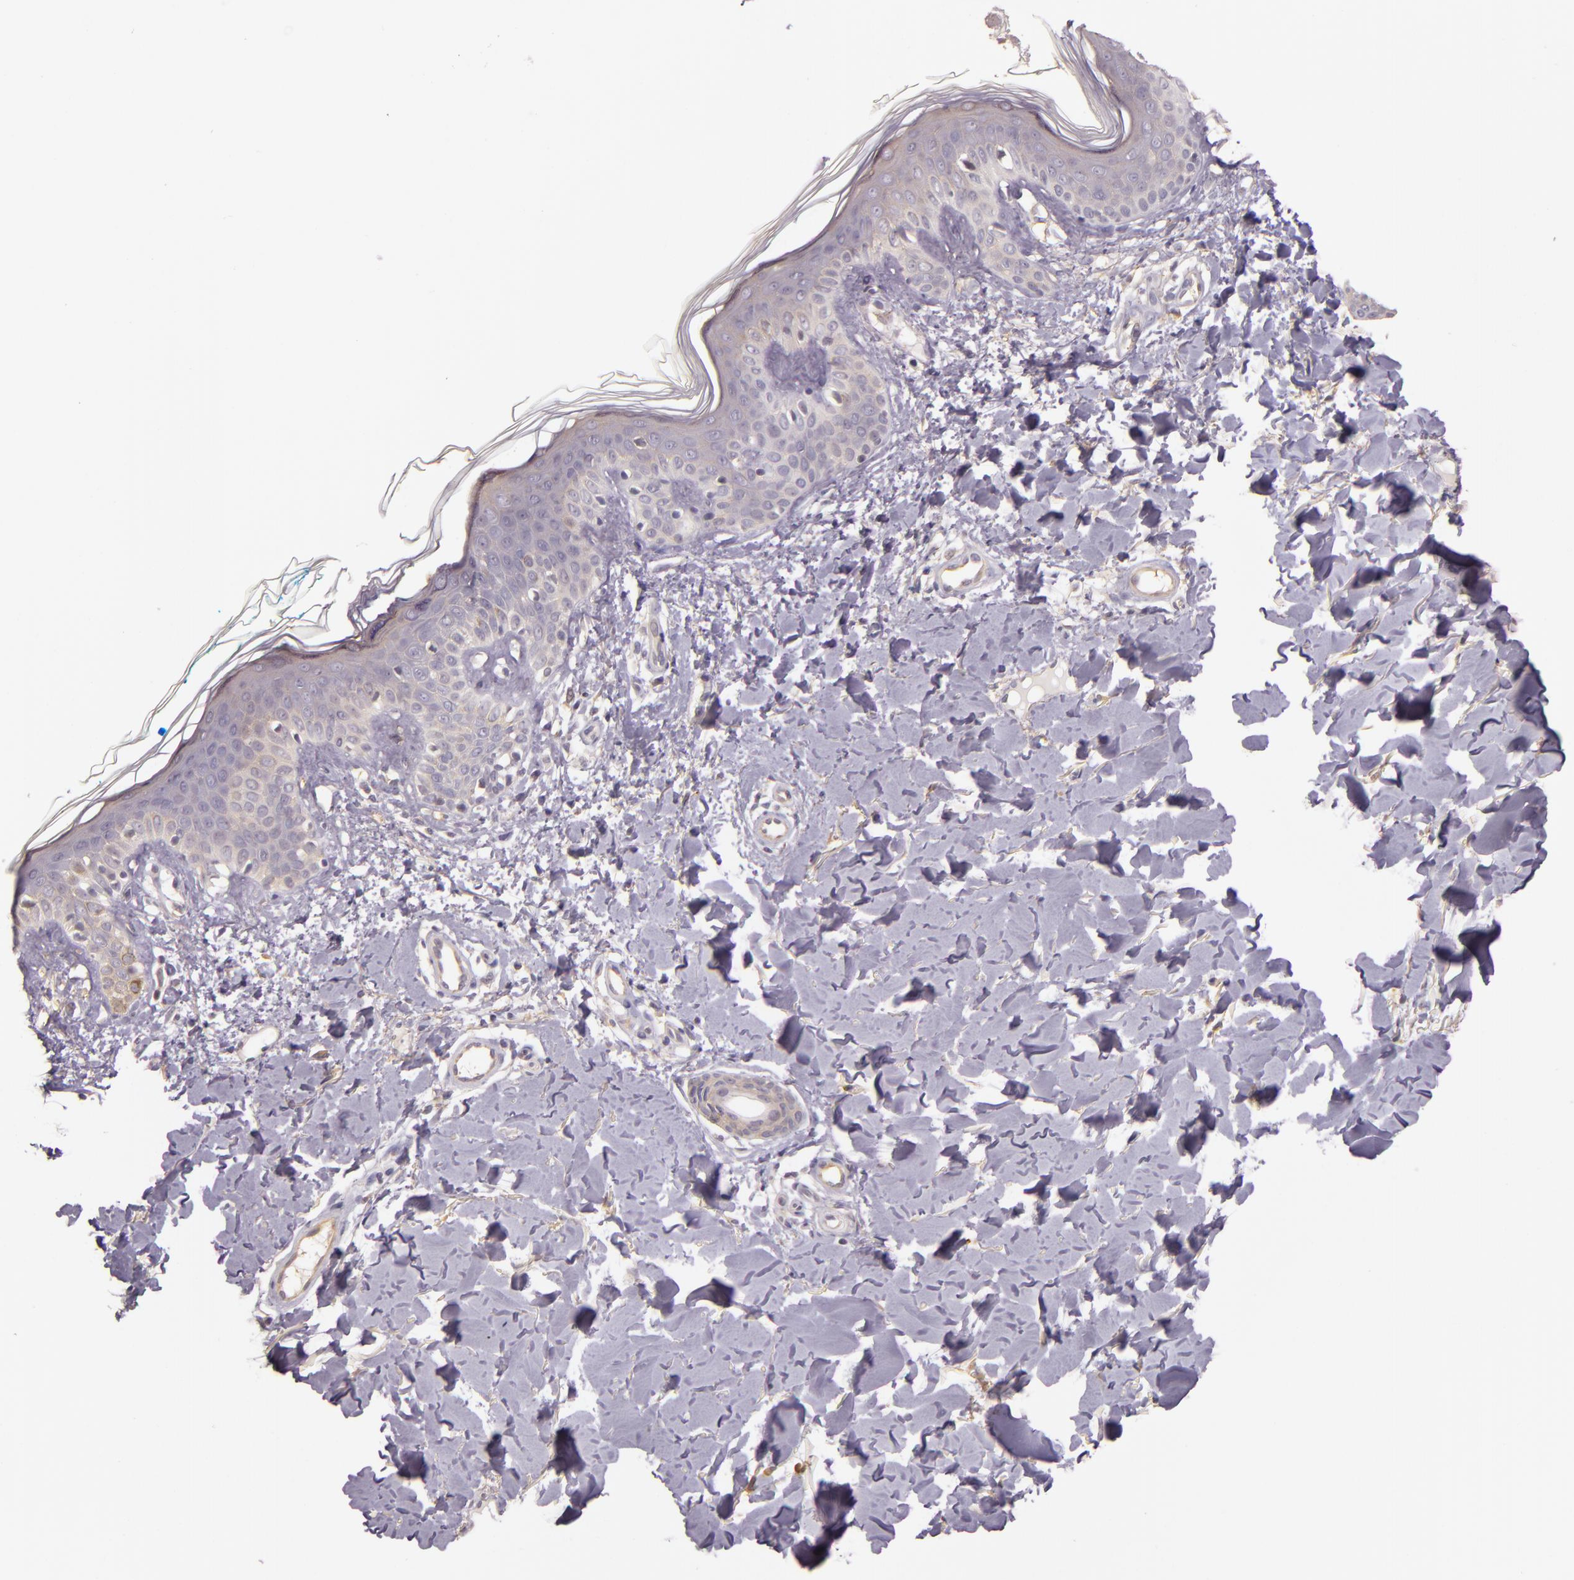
{"staining": {"intensity": "negative", "quantity": "none", "location": "none"}, "tissue": "skin", "cell_type": "Fibroblasts", "image_type": "normal", "snomed": [{"axis": "morphology", "description": "Normal tissue, NOS"}, {"axis": "topography", "description": "Skin"}], "caption": "DAB immunohistochemical staining of normal human skin exhibits no significant positivity in fibroblasts. Nuclei are stained in blue.", "gene": "ARMH4", "patient": {"sex": "male", "age": 32}}